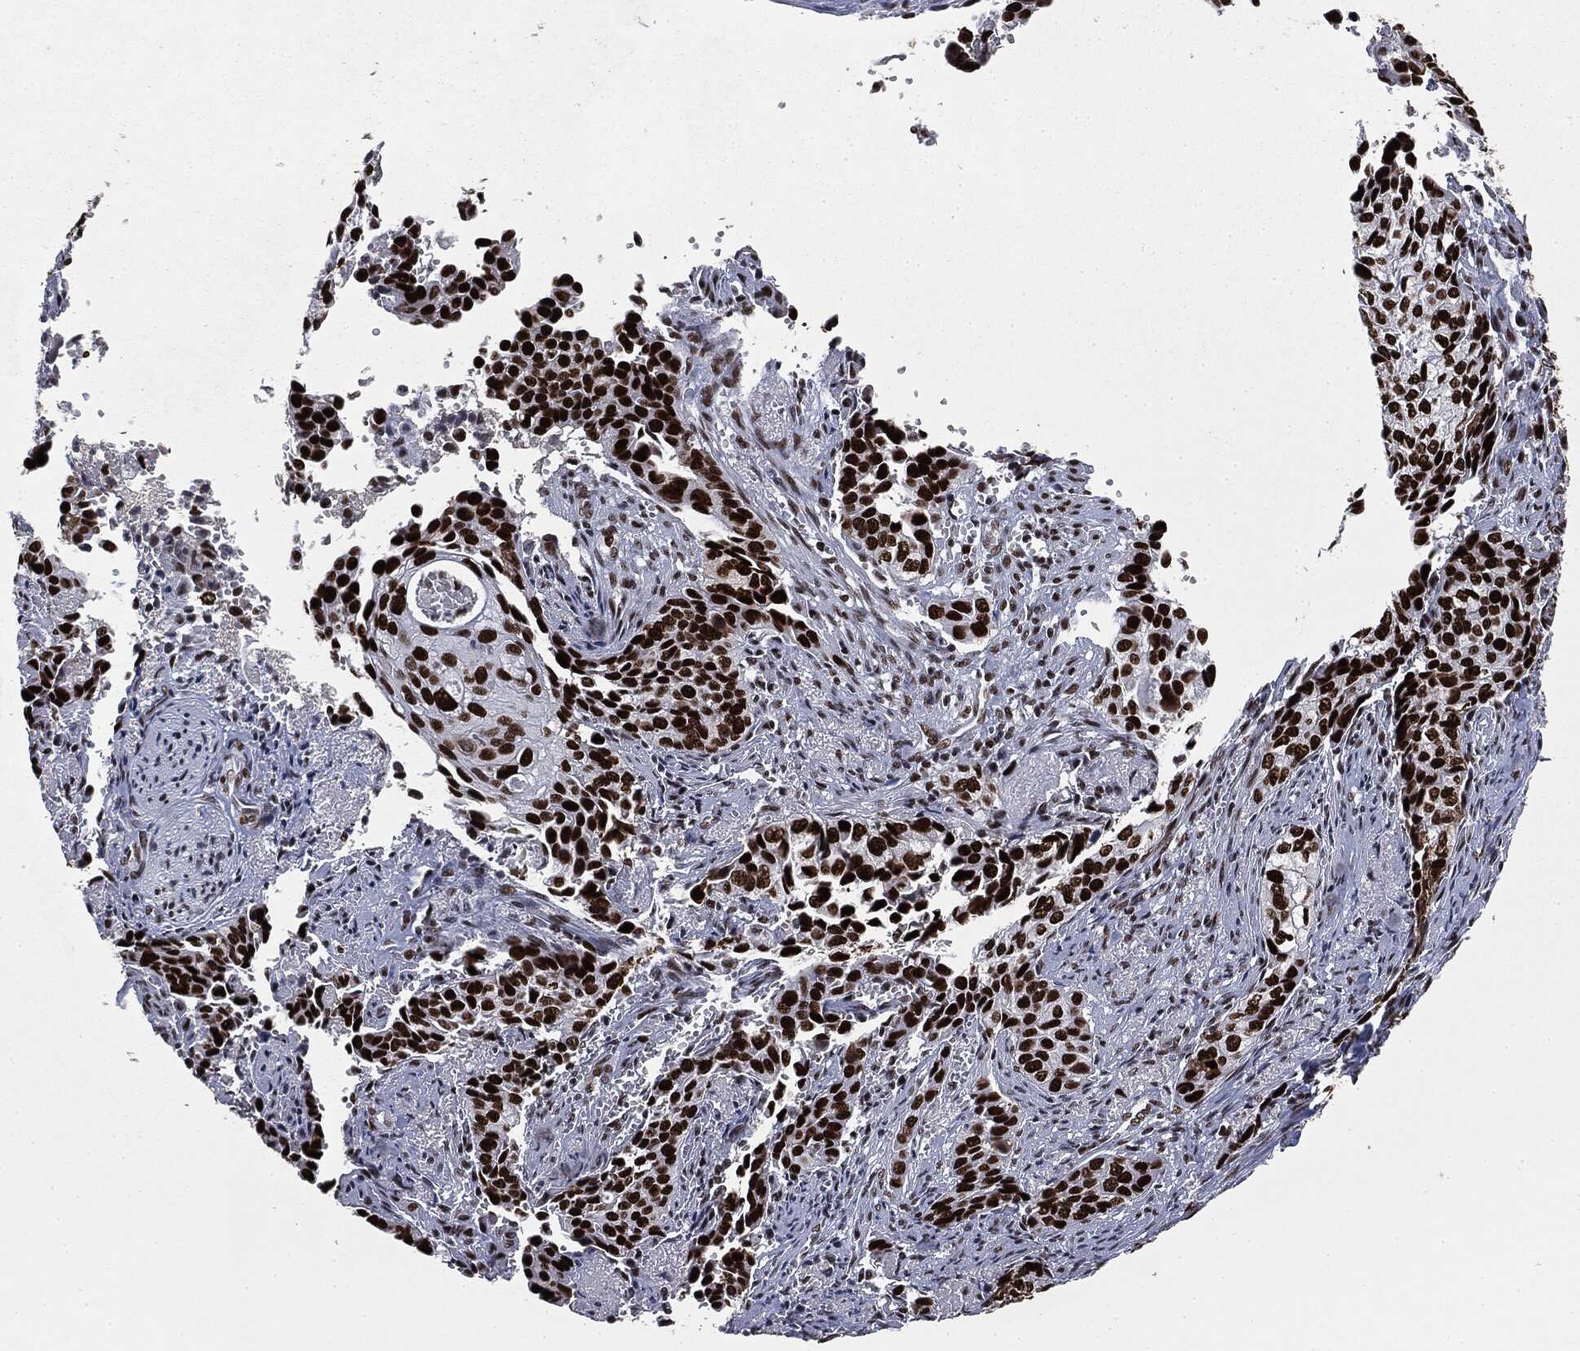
{"staining": {"intensity": "strong", "quantity": ">75%", "location": "nuclear"}, "tissue": "cervical cancer", "cell_type": "Tumor cells", "image_type": "cancer", "snomed": [{"axis": "morphology", "description": "Squamous cell carcinoma, NOS"}, {"axis": "topography", "description": "Cervix"}], "caption": "Human cervical squamous cell carcinoma stained with a brown dye exhibits strong nuclear positive expression in approximately >75% of tumor cells.", "gene": "MSH2", "patient": {"sex": "female", "age": 29}}